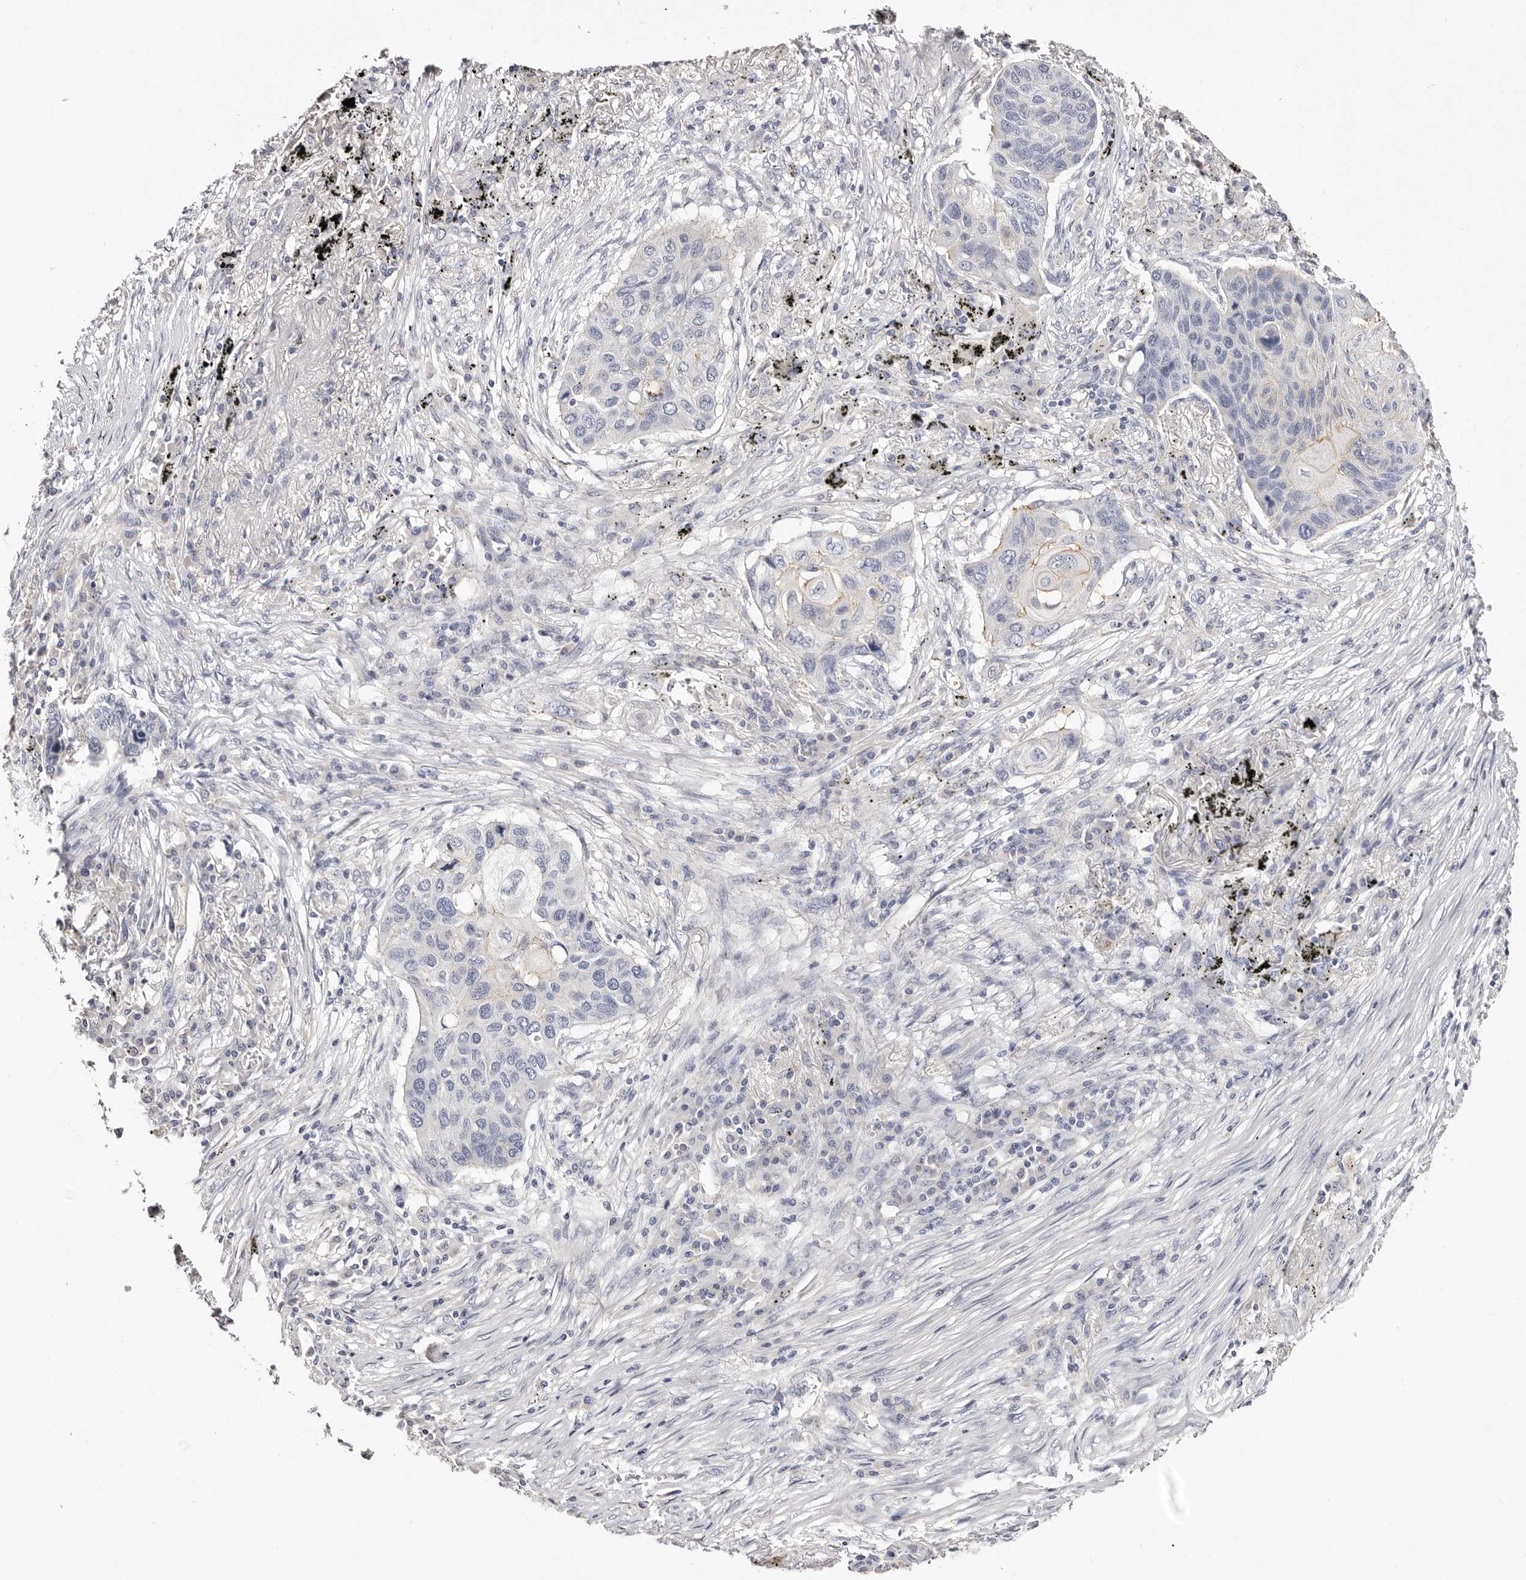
{"staining": {"intensity": "negative", "quantity": "none", "location": "none"}, "tissue": "lung cancer", "cell_type": "Tumor cells", "image_type": "cancer", "snomed": [{"axis": "morphology", "description": "Squamous cell carcinoma, NOS"}, {"axis": "topography", "description": "Lung"}], "caption": "High magnification brightfield microscopy of lung cancer (squamous cell carcinoma) stained with DAB (brown) and counterstained with hematoxylin (blue): tumor cells show no significant positivity. (DAB IHC, high magnification).", "gene": "ROM1", "patient": {"sex": "female", "age": 63}}